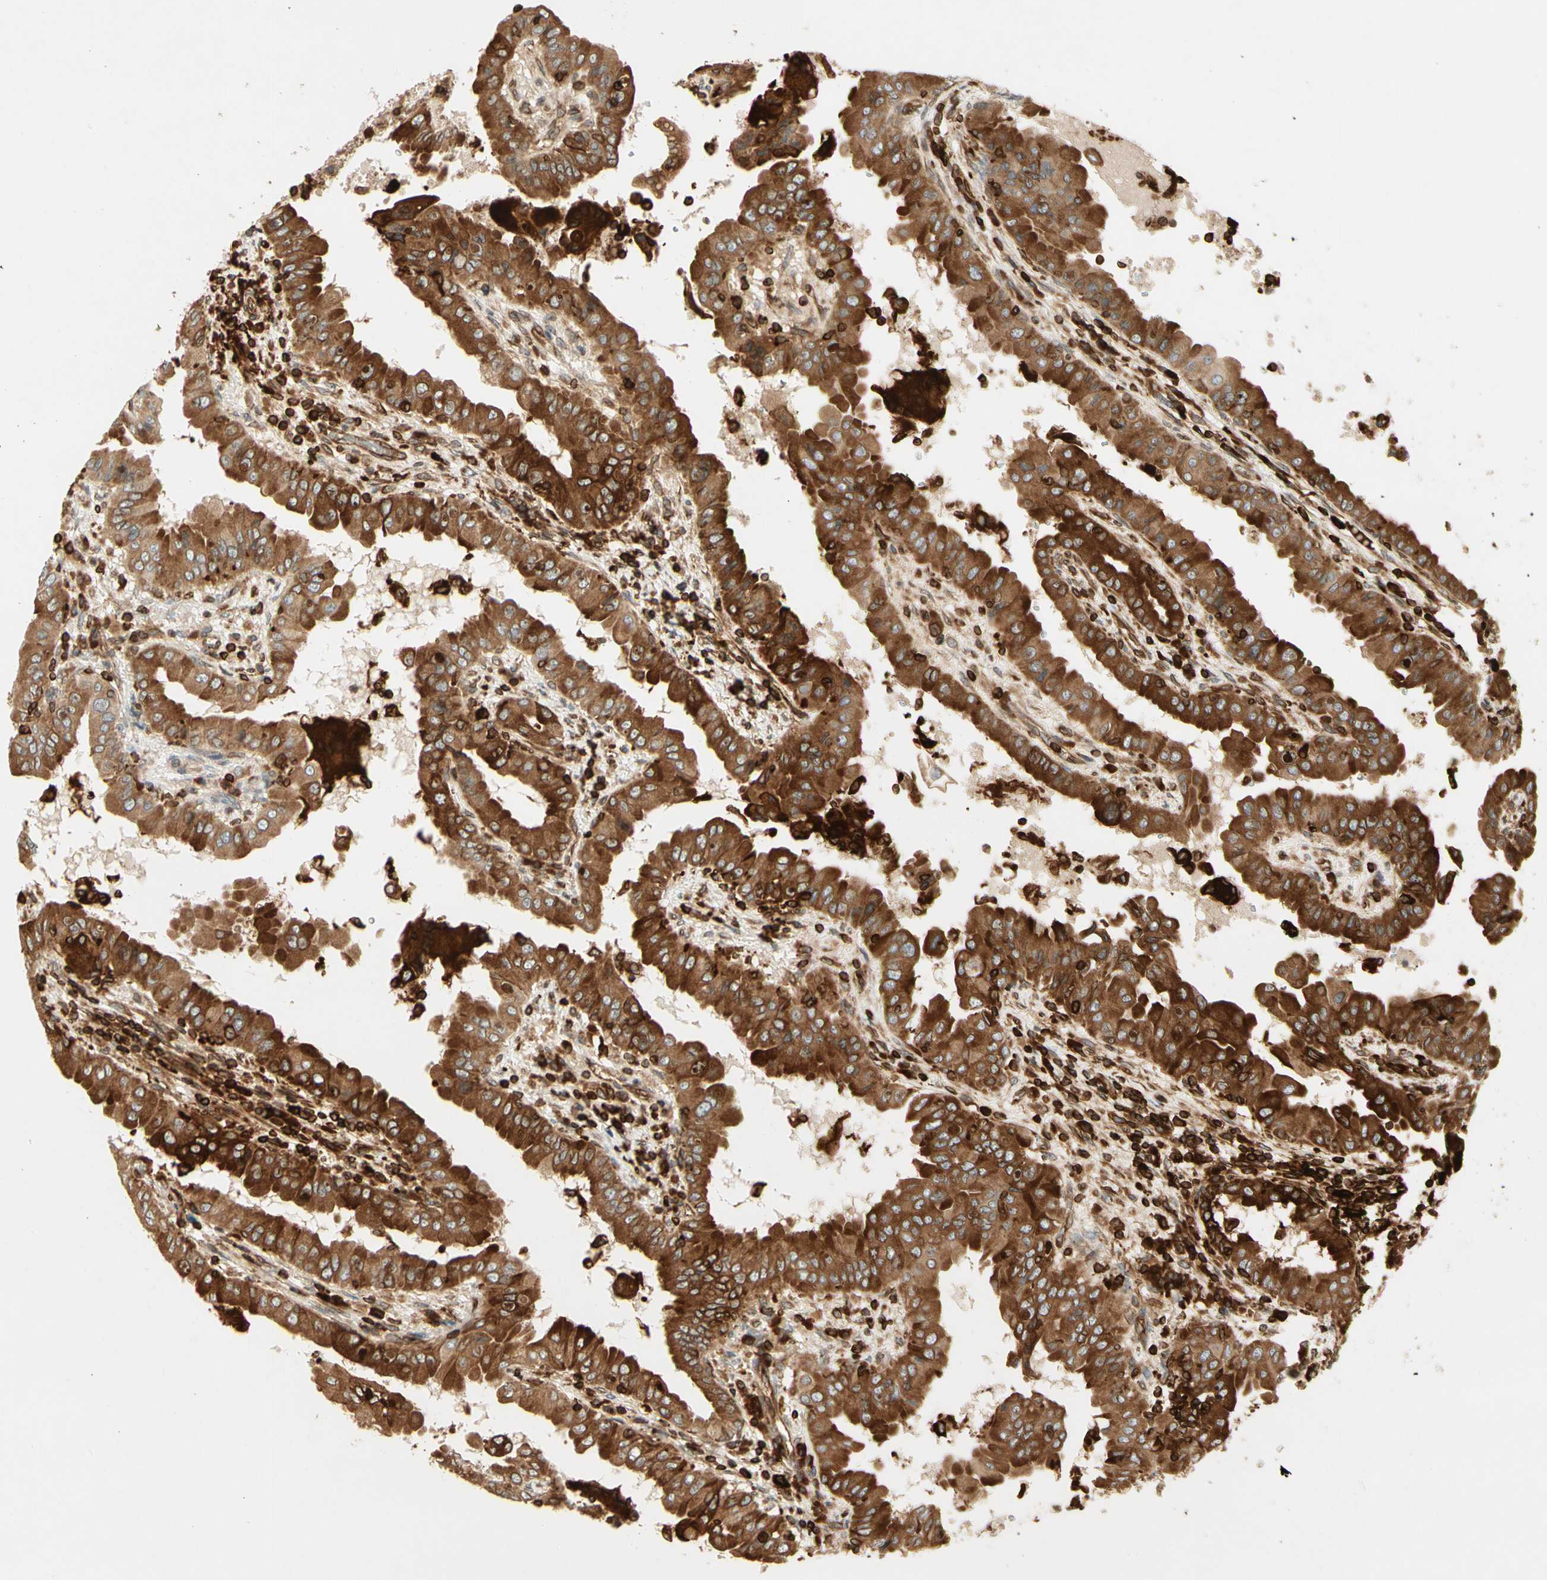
{"staining": {"intensity": "strong", "quantity": ">75%", "location": "cytoplasmic/membranous"}, "tissue": "thyroid cancer", "cell_type": "Tumor cells", "image_type": "cancer", "snomed": [{"axis": "morphology", "description": "Papillary adenocarcinoma, NOS"}, {"axis": "topography", "description": "Thyroid gland"}], "caption": "Human thyroid cancer (papillary adenocarcinoma) stained with a protein marker reveals strong staining in tumor cells.", "gene": "TAPBP", "patient": {"sex": "male", "age": 33}}